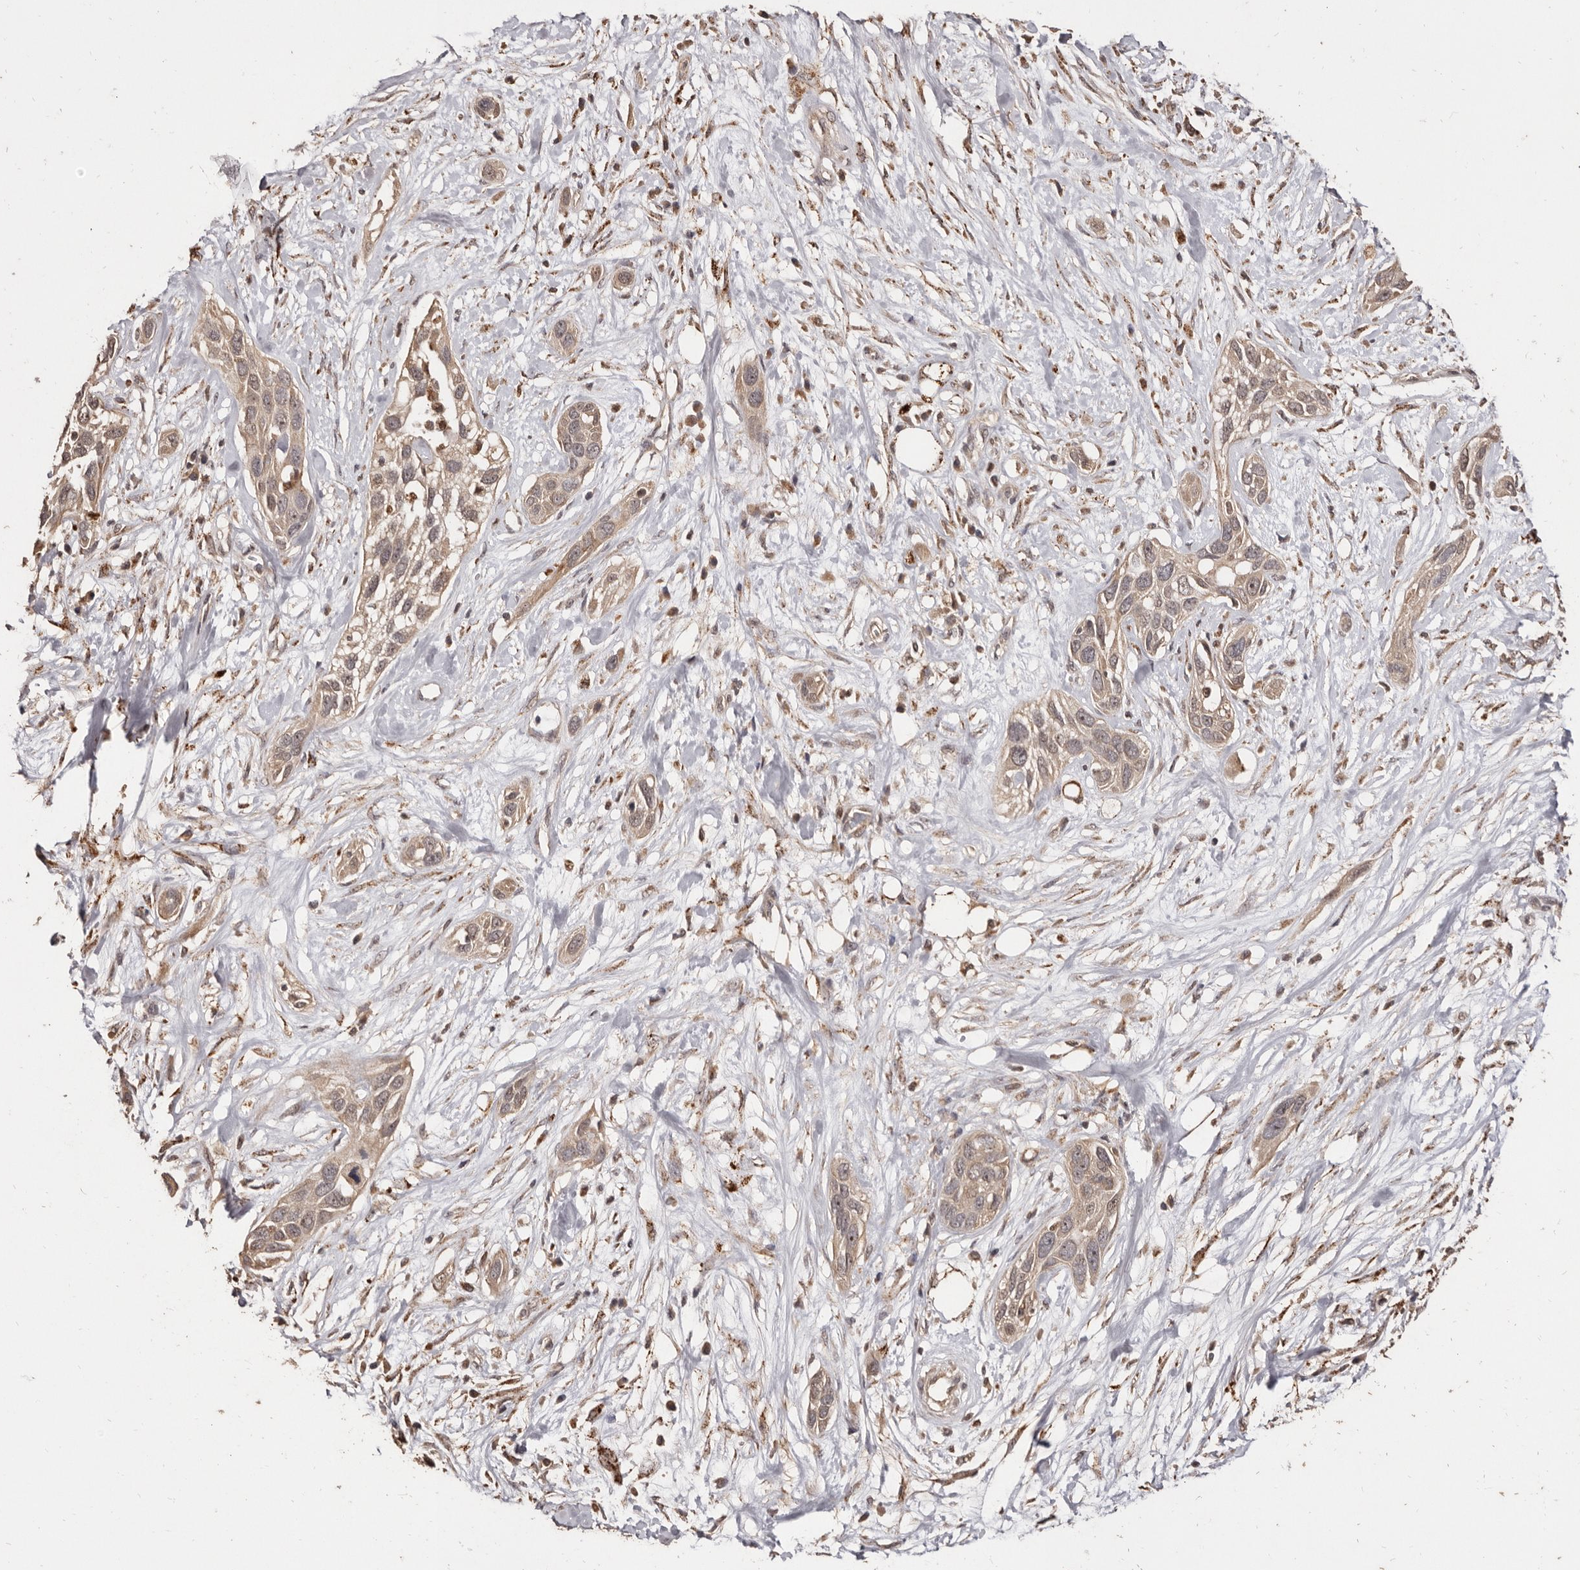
{"staining": {"intensity": "weak", "quantity": ">75%", "location": "cytoplasmic/membranous"}, "tissue": "pancreatic cancer", "cell_type": "Tumor cells", "image_type": "cancer", "snomed": [{"axis": "morphology", "description": "Adenocarcinoma, NOS"}, {"axis": "topography", "description": "Pancreas"}], "caption": "DAB immunohistochemical staining of pancreatic cancer (adenocarcinoma) exhibits weak cytoplasmic/membranous protein staining in about >75% of tumor cells.", "gene": "AKAP7", "patient": {"sex": "female", "age": 60}}